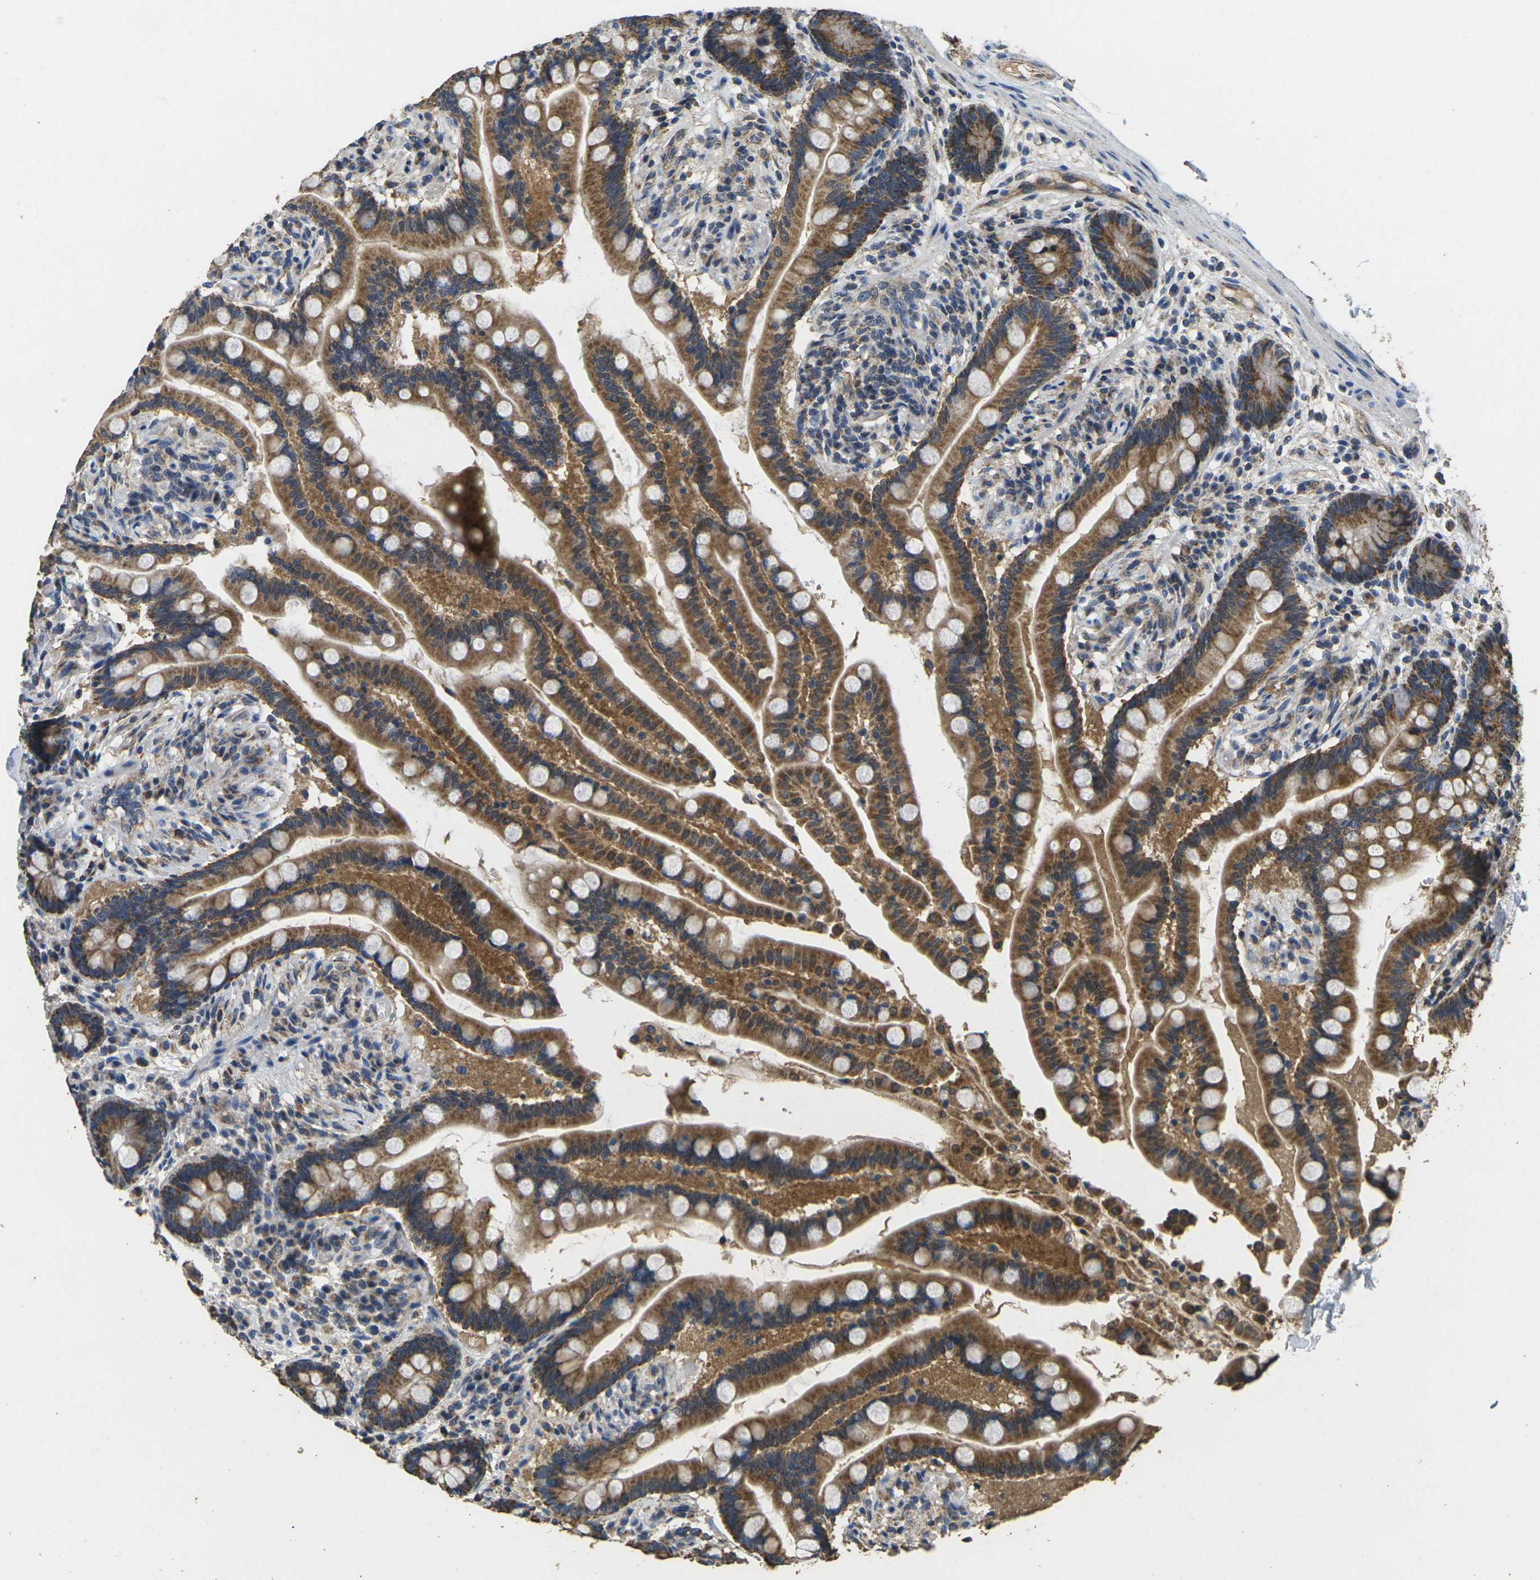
{"staining": {"intensity": "moderate", "quantity": ">75%", "location": "cytoplasmic/membranous"}, "tissue": "colon", "cell_type": "Endothelial cells", "image_type": "normal", "snomed": [{"axis": "morphology", "description": "Normal tissue, NOS"}, {"axis": "topography", "description": "Colon"}], "caption": "Immunohistochemical staining of normal human colon exhibits moderate cytoplasmic/membranous protein staining in approximately >75% of endothelial cells. The staining is performed using DAB (3,3'-diaminobenzidine) brown chromogen to label protein expression. The nuclei are counter-stained blue using hematoxylin.", "gene": "MAPK11", "patient": {"sex": "male", "age": 73}}